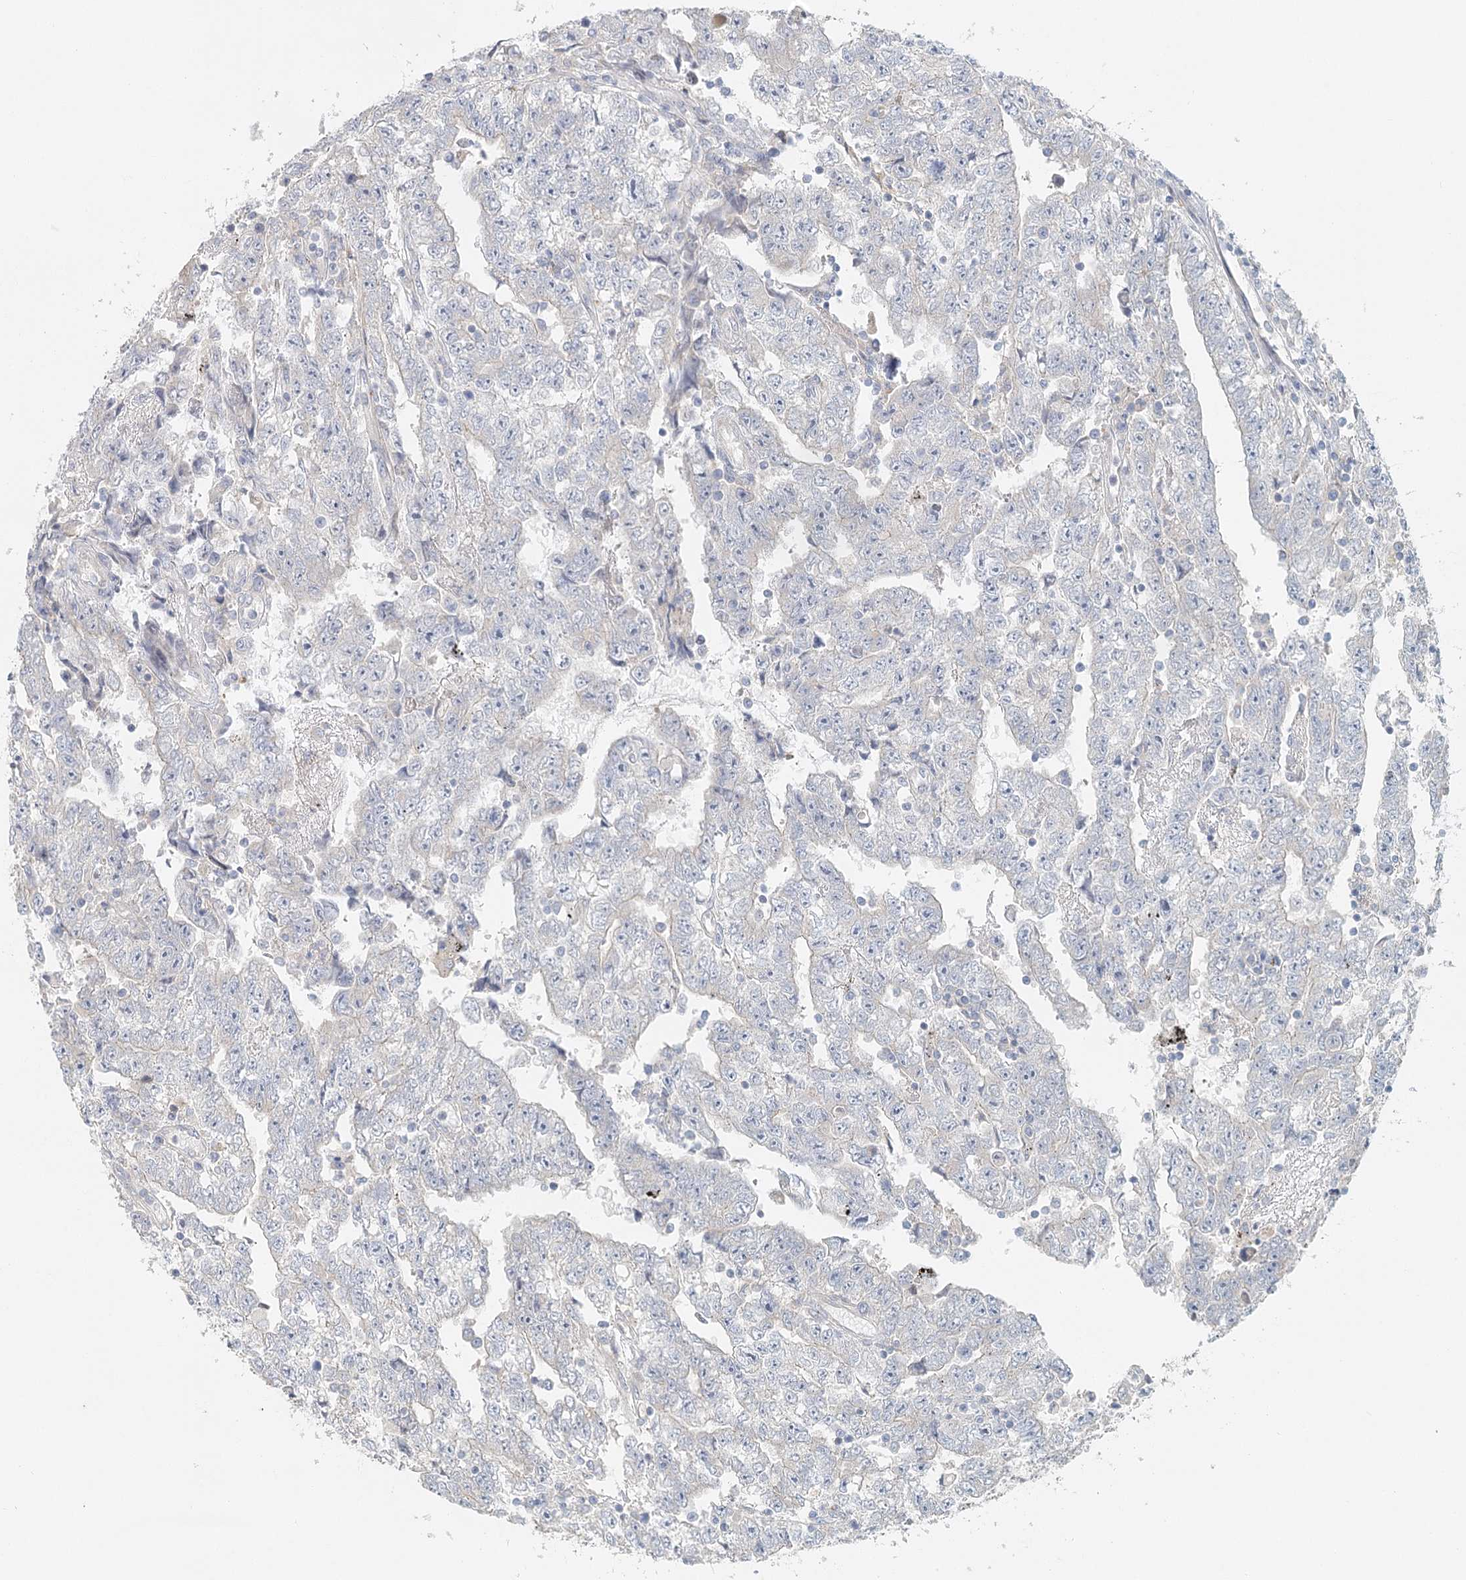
{"staining": {"intensity": "negative", "quantity": "none", "location": "none"}, "tissue": "testis cancer", "cell_type": "Tumor cells", "image_type": "cancer", "snomed": [{"axis": "morphology", "description": "Carcinoma, Embryonal, NOS"}, {"axis": "topography", "description": "Testis"}], "caption": "Human embryonal carcinoma (testis) stained for a protein using IHC displays no staining in tumor cells.", "gene": "VSIG1", "patient": {"sex": "male", "age": 25}}